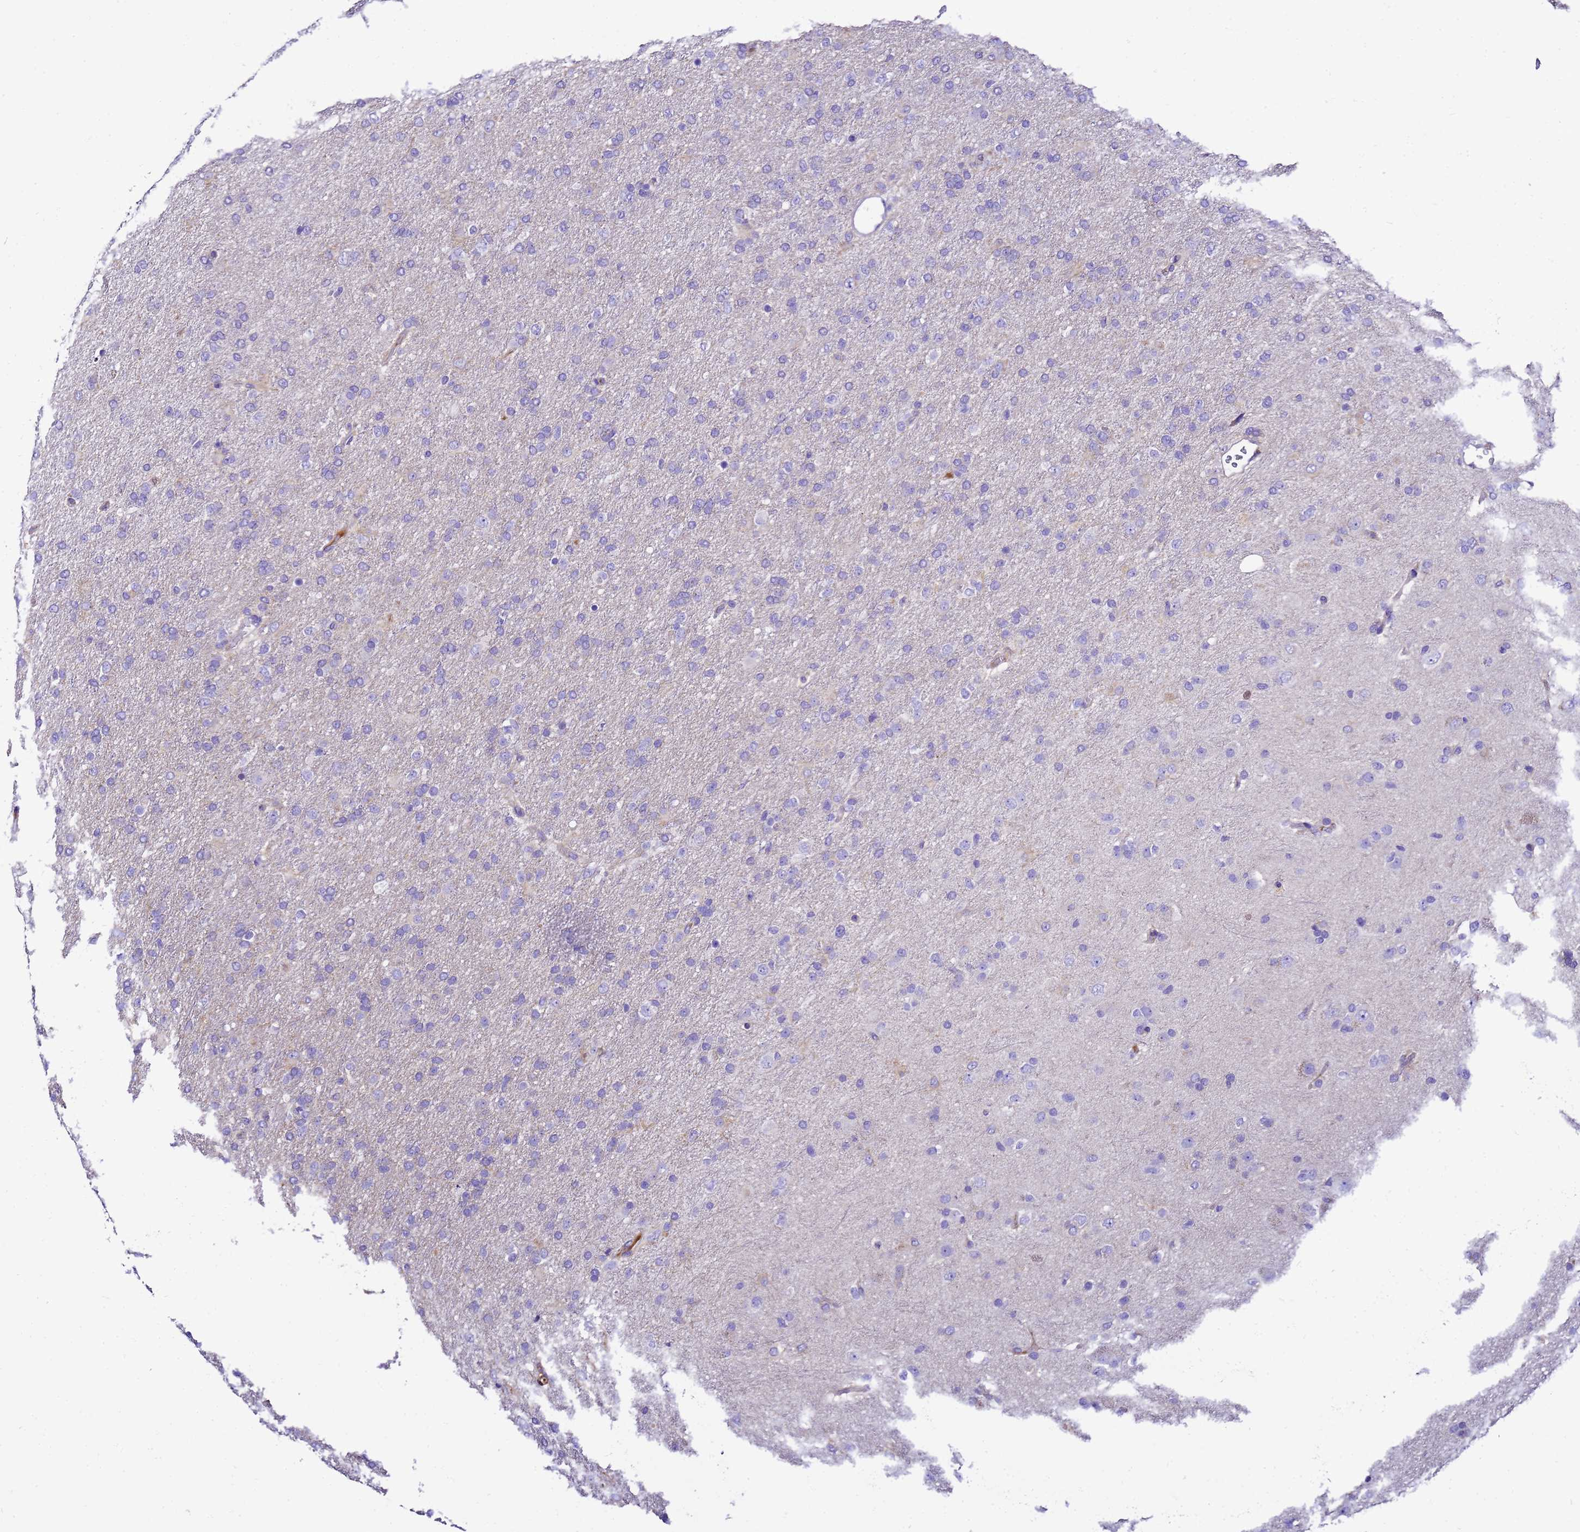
{"staining": {"intensity": "negative", "quantity": "none", "location": "none"}, "tissue": "glioma", "cell_type": "Tumor cells", "image_type": "cancer", "snomed": [{"axis": "morphology", "description": "Glioma, malignant, Low grade"}, {"axis": "topography", "description": "Brain"}], "caption": "Malignant low-grade glioma was stained to show a protein in brown. There is no significant positivity in tumor cells. The staining was performed using DAB to visualize the protein expression in brown, while the nuclei were stained in blue with hematoxylin (Magnification: 20x).", "gene": "UGT2A1", "patient": {"sex": "male", "age": 65}}